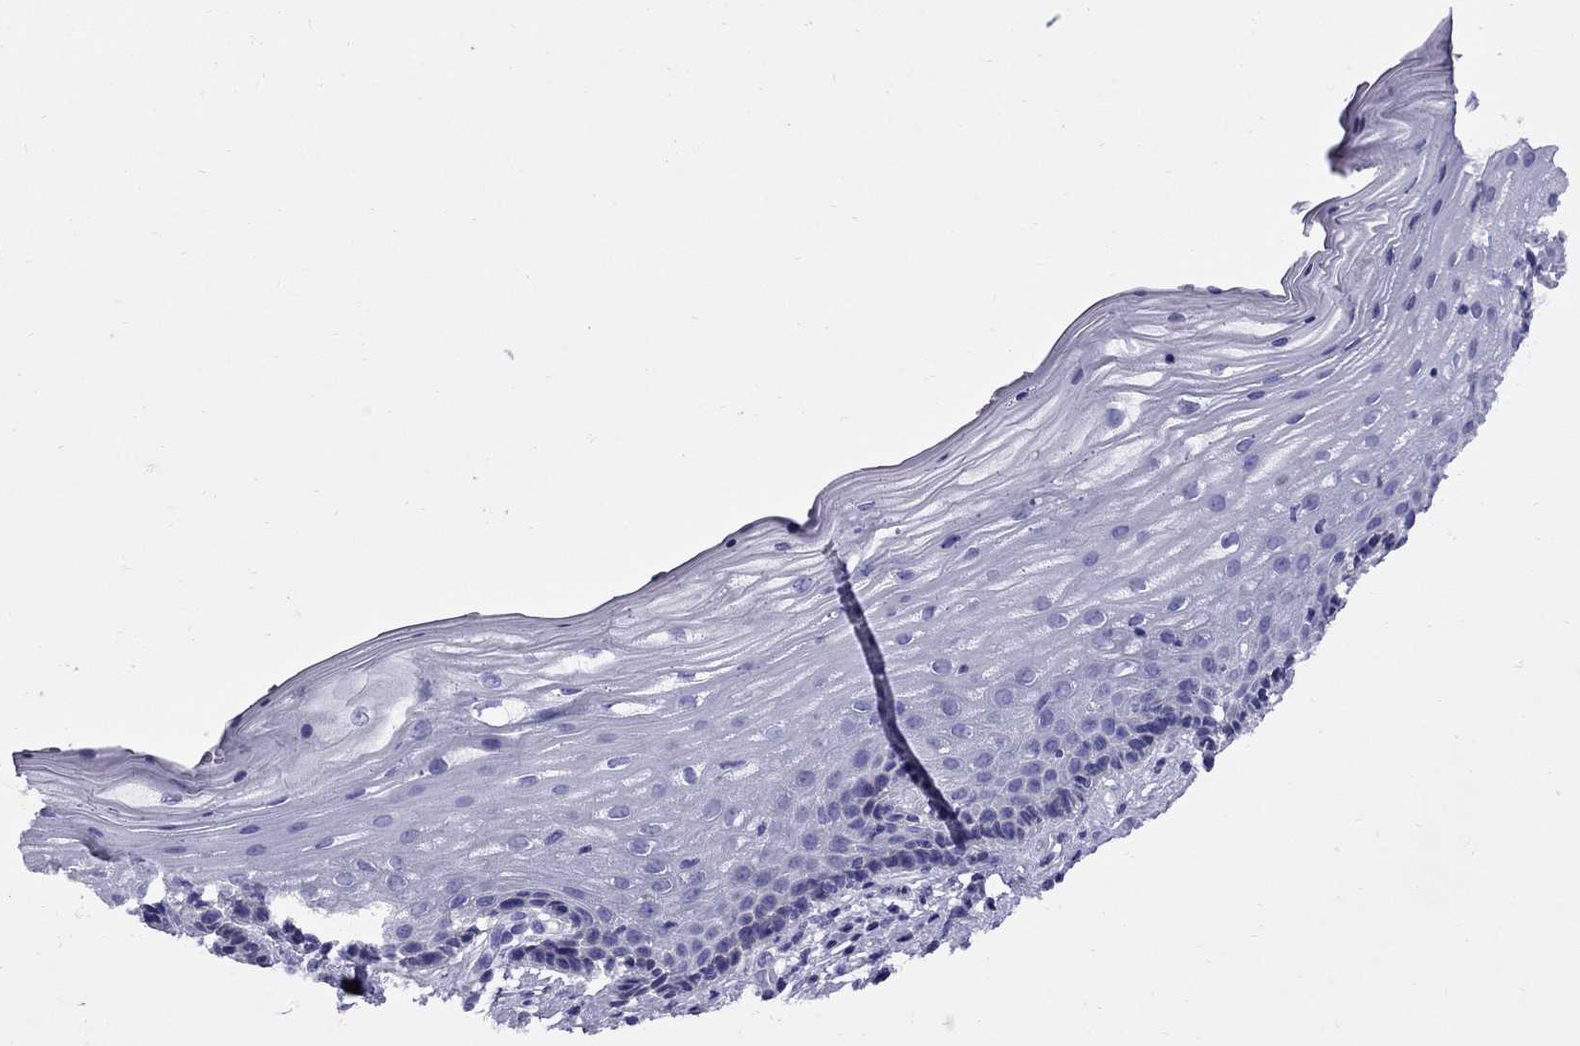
{"staining": {"intensity": "negative", "quantity": "none", "location": "none"}, "tissue": "vagina", "cell_type": "Squamous epithelial cells", "image_type": "normal", "snomed": [{"axis": "morphology", "description": "Normal tissue, NOS"}, {"axis": "topography", "description": "Vagina"}], "caption": "IHC photomicrograph of unremarkable human vagina stained for a protein (brown), which exhibits no positivity in squamous epithelial cells.", "gene": "GPR50", "patient": {"sex": "female", "age": 45}}